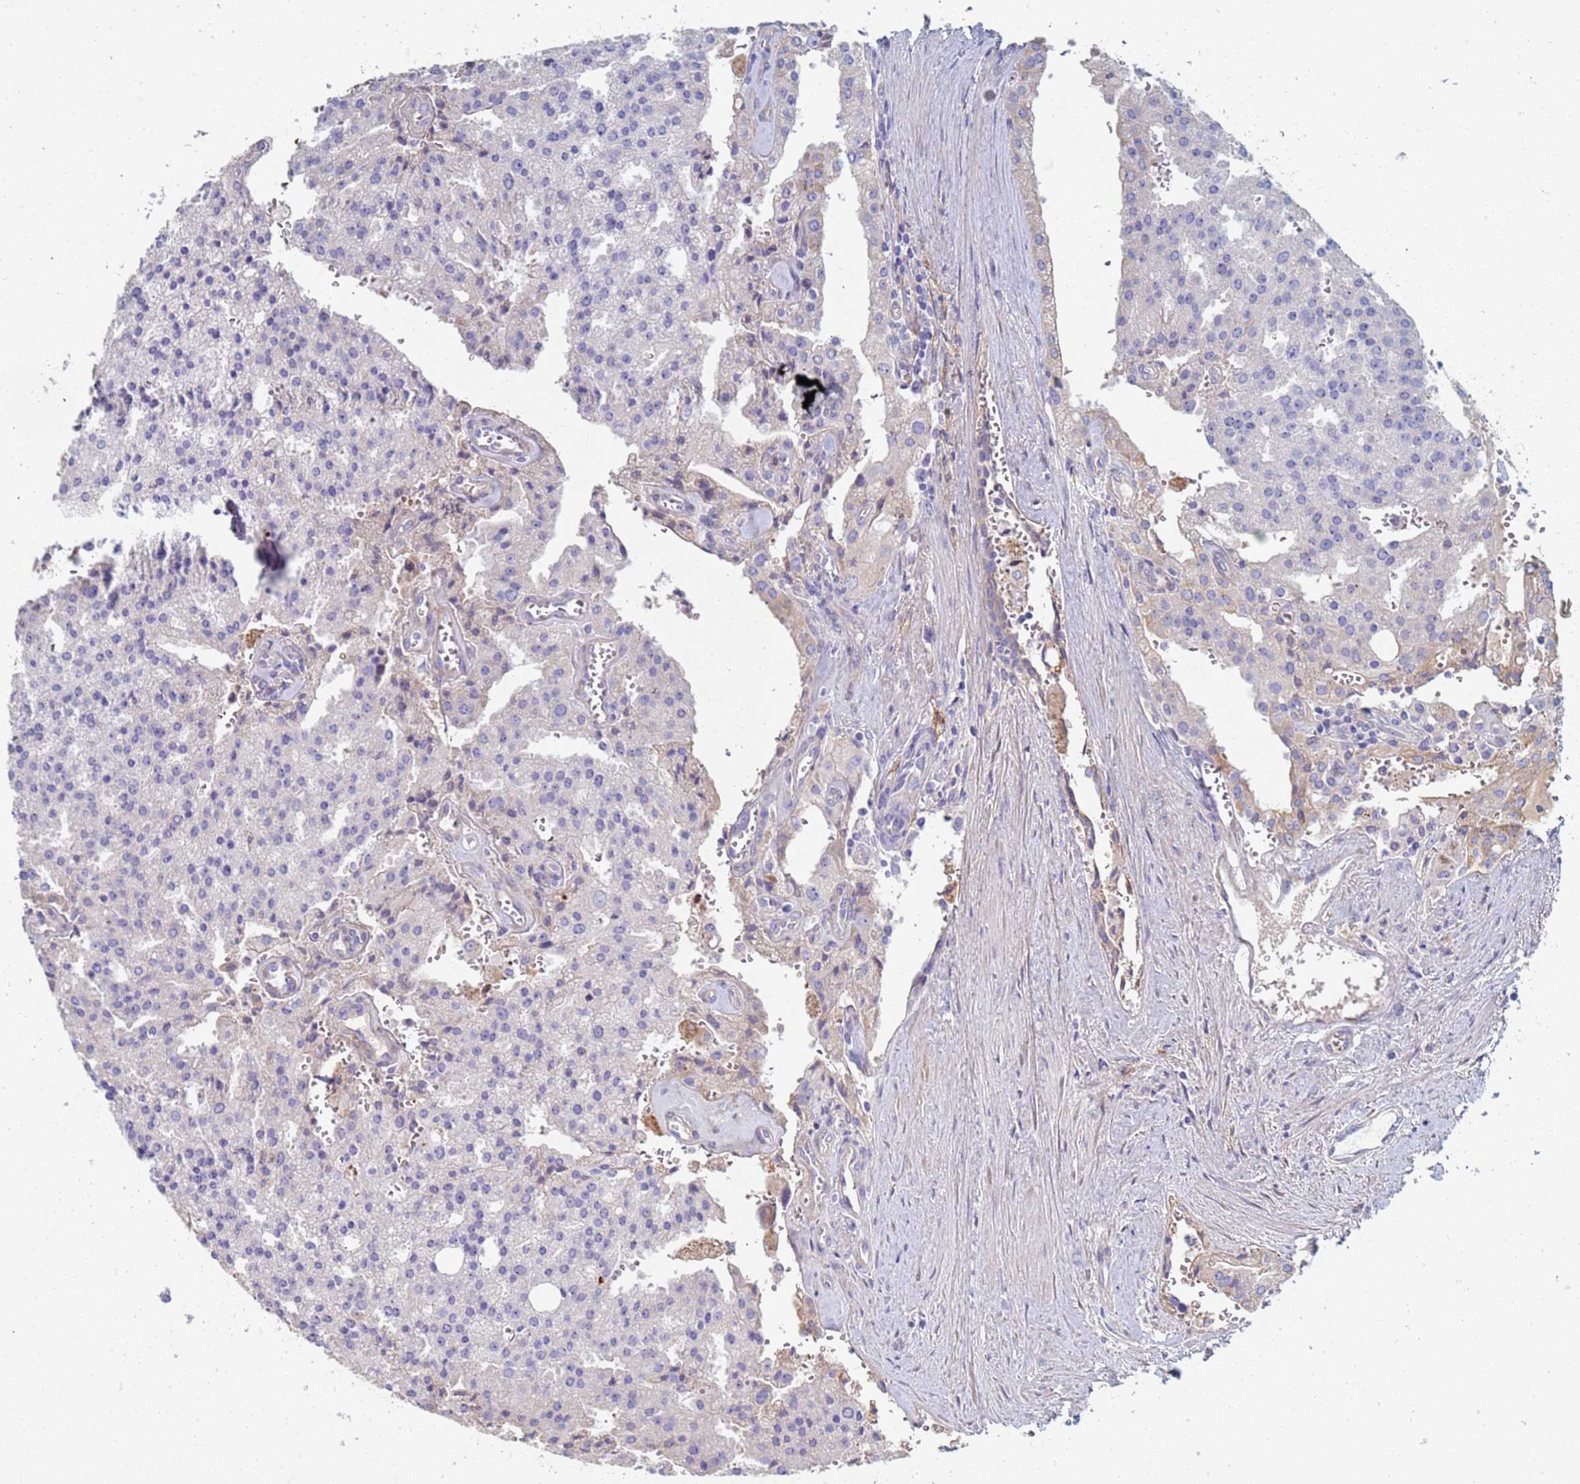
{"staining": {"intensity": "negative", "quantity": "none", "location": "none"}, "tissue": "prostate cancer", "cell_type": "Tumor cells", "image_type": "cancer", "snomed": [{"axis": "morphology", "description": "Adenocarcinoma, High grade"}, {"axis": "topography", "description": "Prostate"}], "caption": "Immunohistochemical staining of human prostate cancer reveals no significant expression in tumor cells. Brightfield microscopy of immunohistochemistry stained with DAB (brown) and hematoxylin (blue), captured at high magnification.", "gene": "ABCA8", "patient": {"sex": "male", "age": 68}}